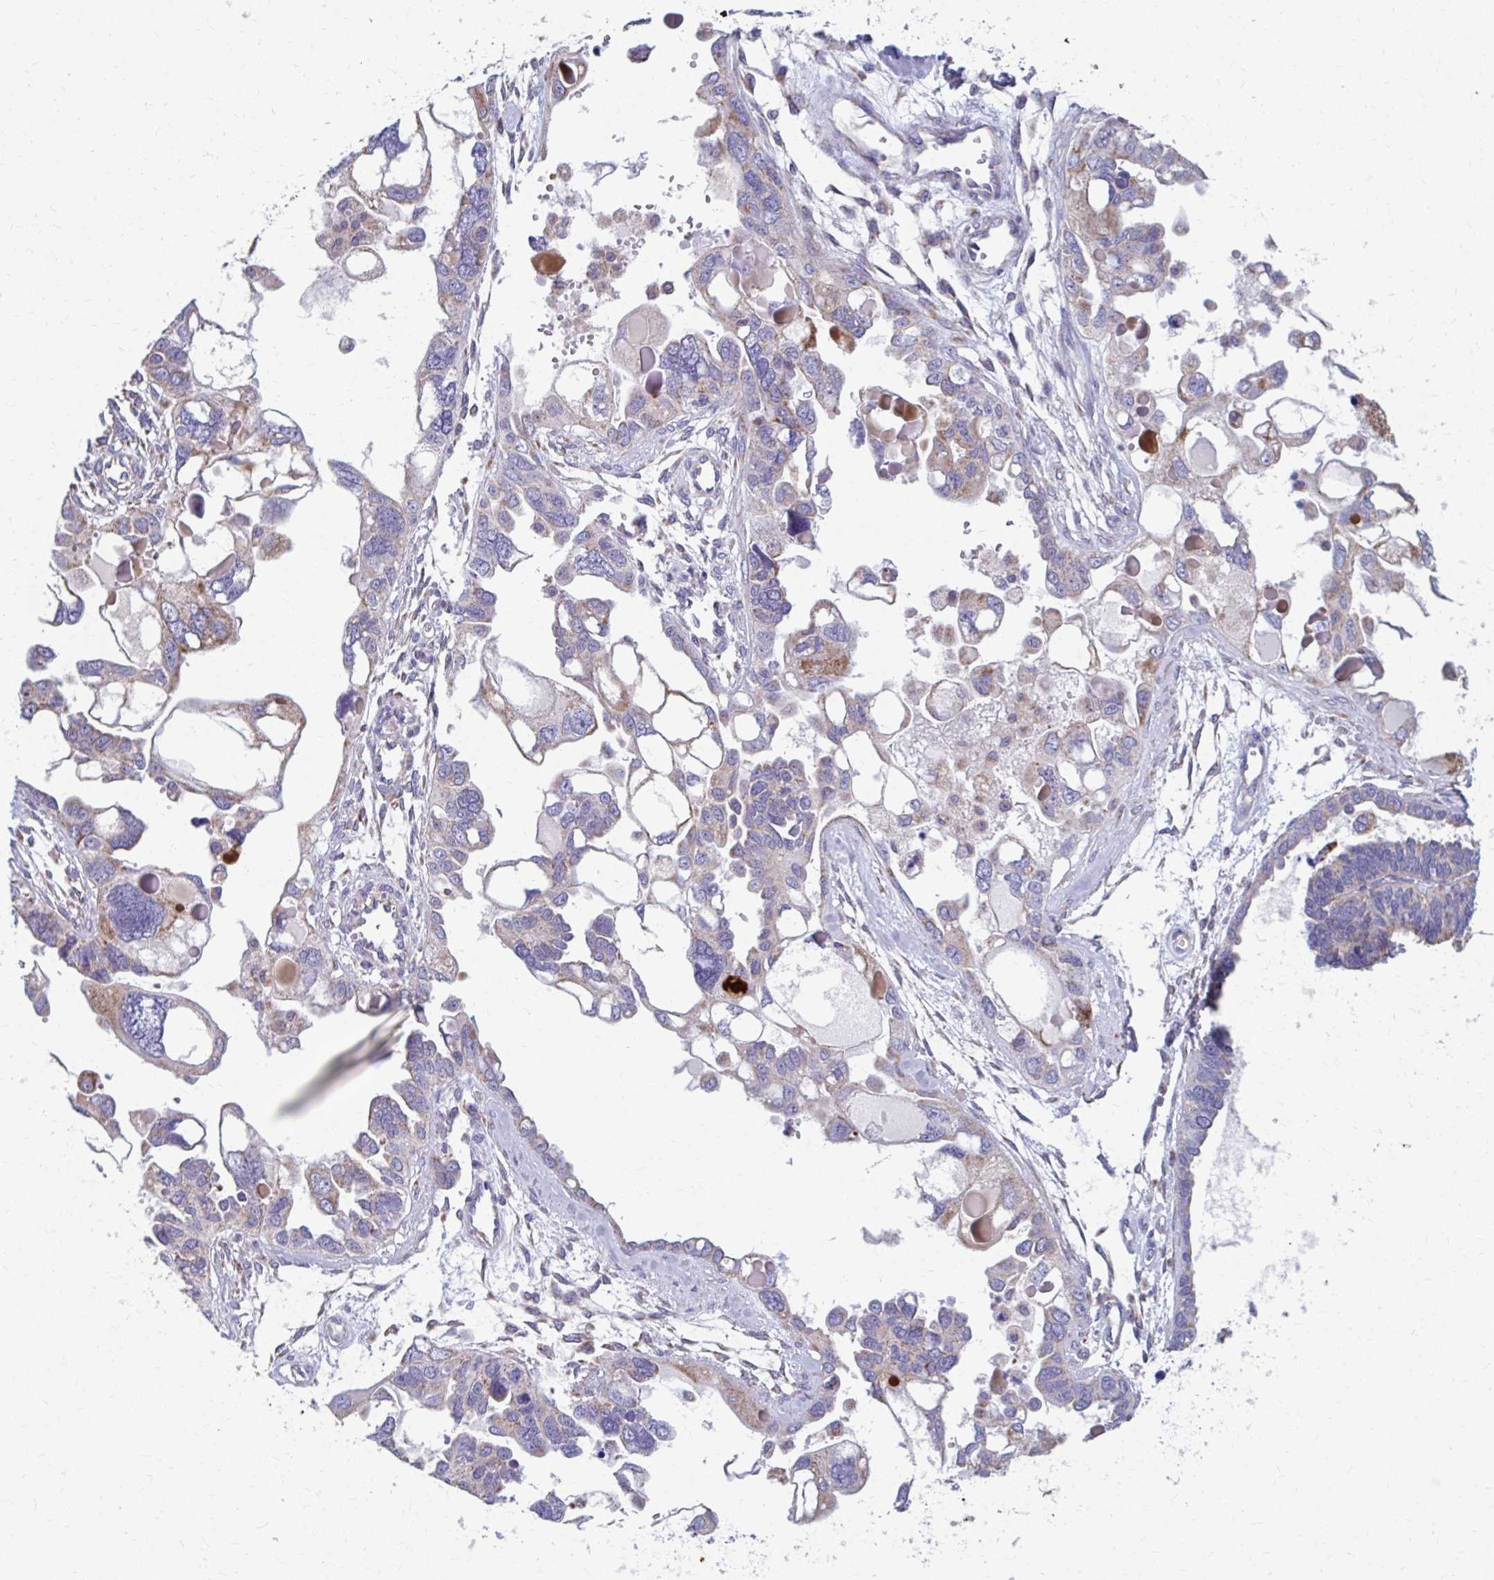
{"staining": {"intensity": "moderate", "quantity": "<25%", "location": "cytoplasmic/membranous"}, "tissue": "ovarian cancer", "cell_type": "Tumor cells", "image_type": "cancer", "snomed": [{"axis": "morphology", "description": "Cystadenocarcinoma, serous, NOS"}, {"axis": "topography", "description": "Ovary"}], "caption": "Immunohistochemistry image of ovarian cancer (serous cystadenocarcinoma) stained for a protein (brown), which shows low levels of moderate cytoplasmic/membranous expression in about <25% of tumor cells.", "gene": "RCC1L", "patient": {"sex": "female", "age": 51}}